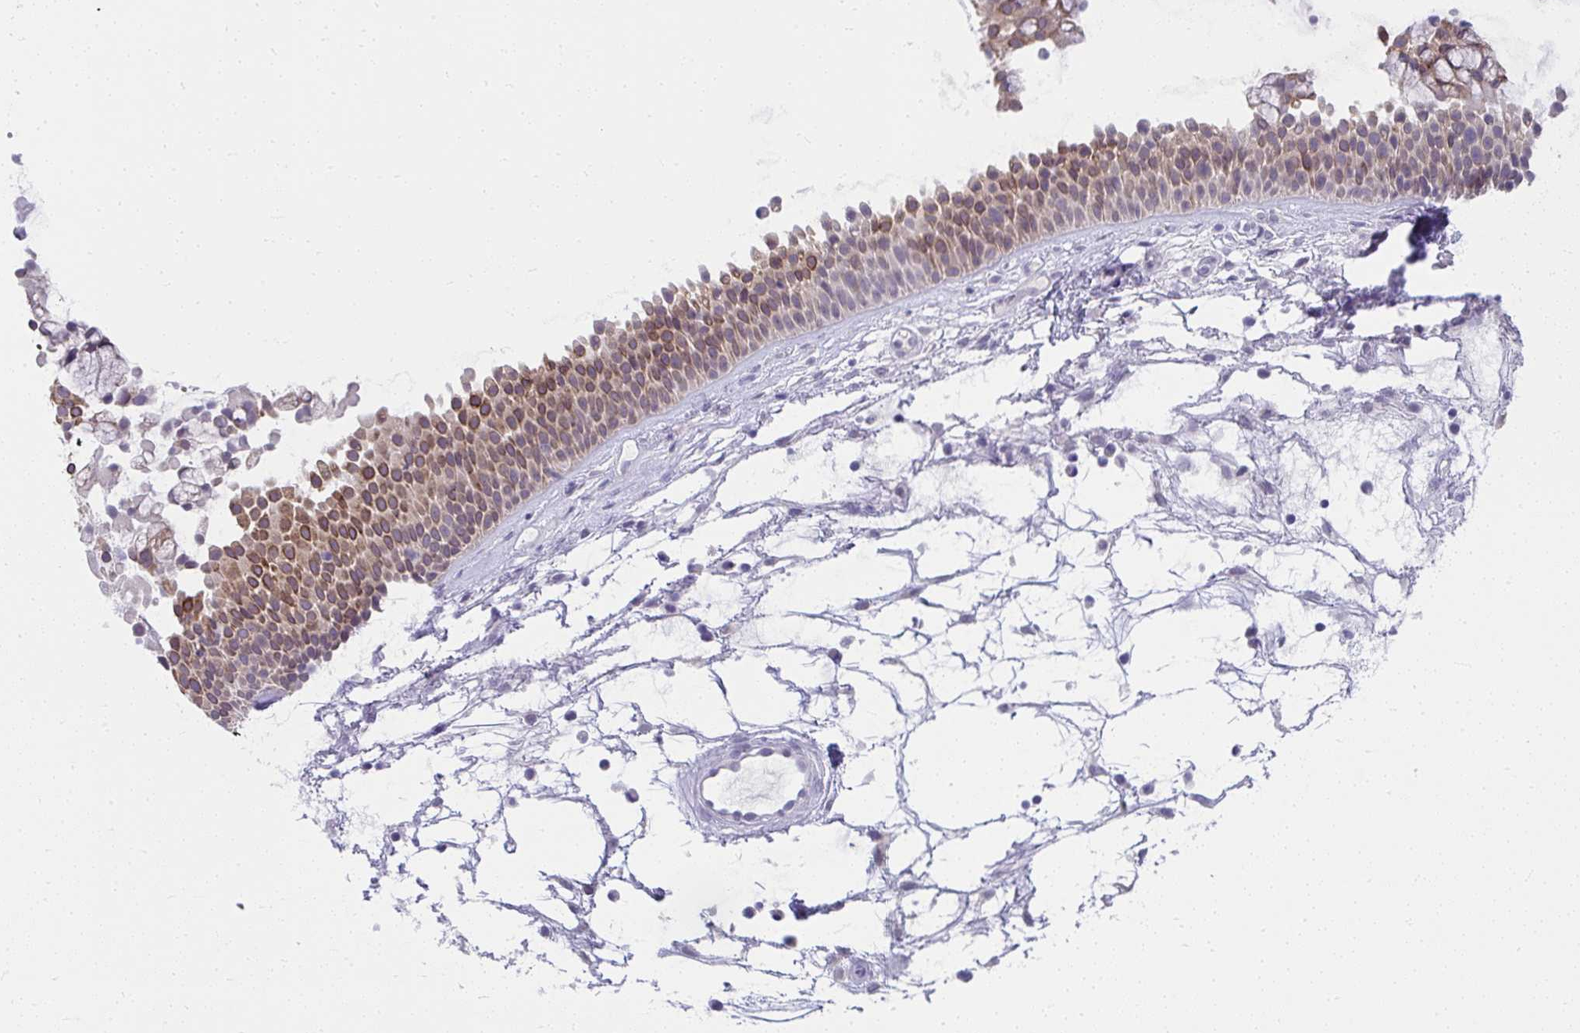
{"staining": {"intensity": "moderate", "quantity": ">75%", "location": "cytoplasmic/membranous"}, "tissue": "nasopharynx", "cell_type": "Respiratory epithelial cells", "image_type": "normal", "snomed": [{"axis": "morphology", "description": "Normal tissue, NOS"}, {"axis": "topography", "description": "Nasopharynx"}], "caption": "Respiratory epithelial cells reveal medium levels of moderate cytoplasmic/membranous positivity in approximately >75% of cells in normal human nasopharynx.", "gene": "UGT3A2", "patient": {"sex": "male", "age": 56}}